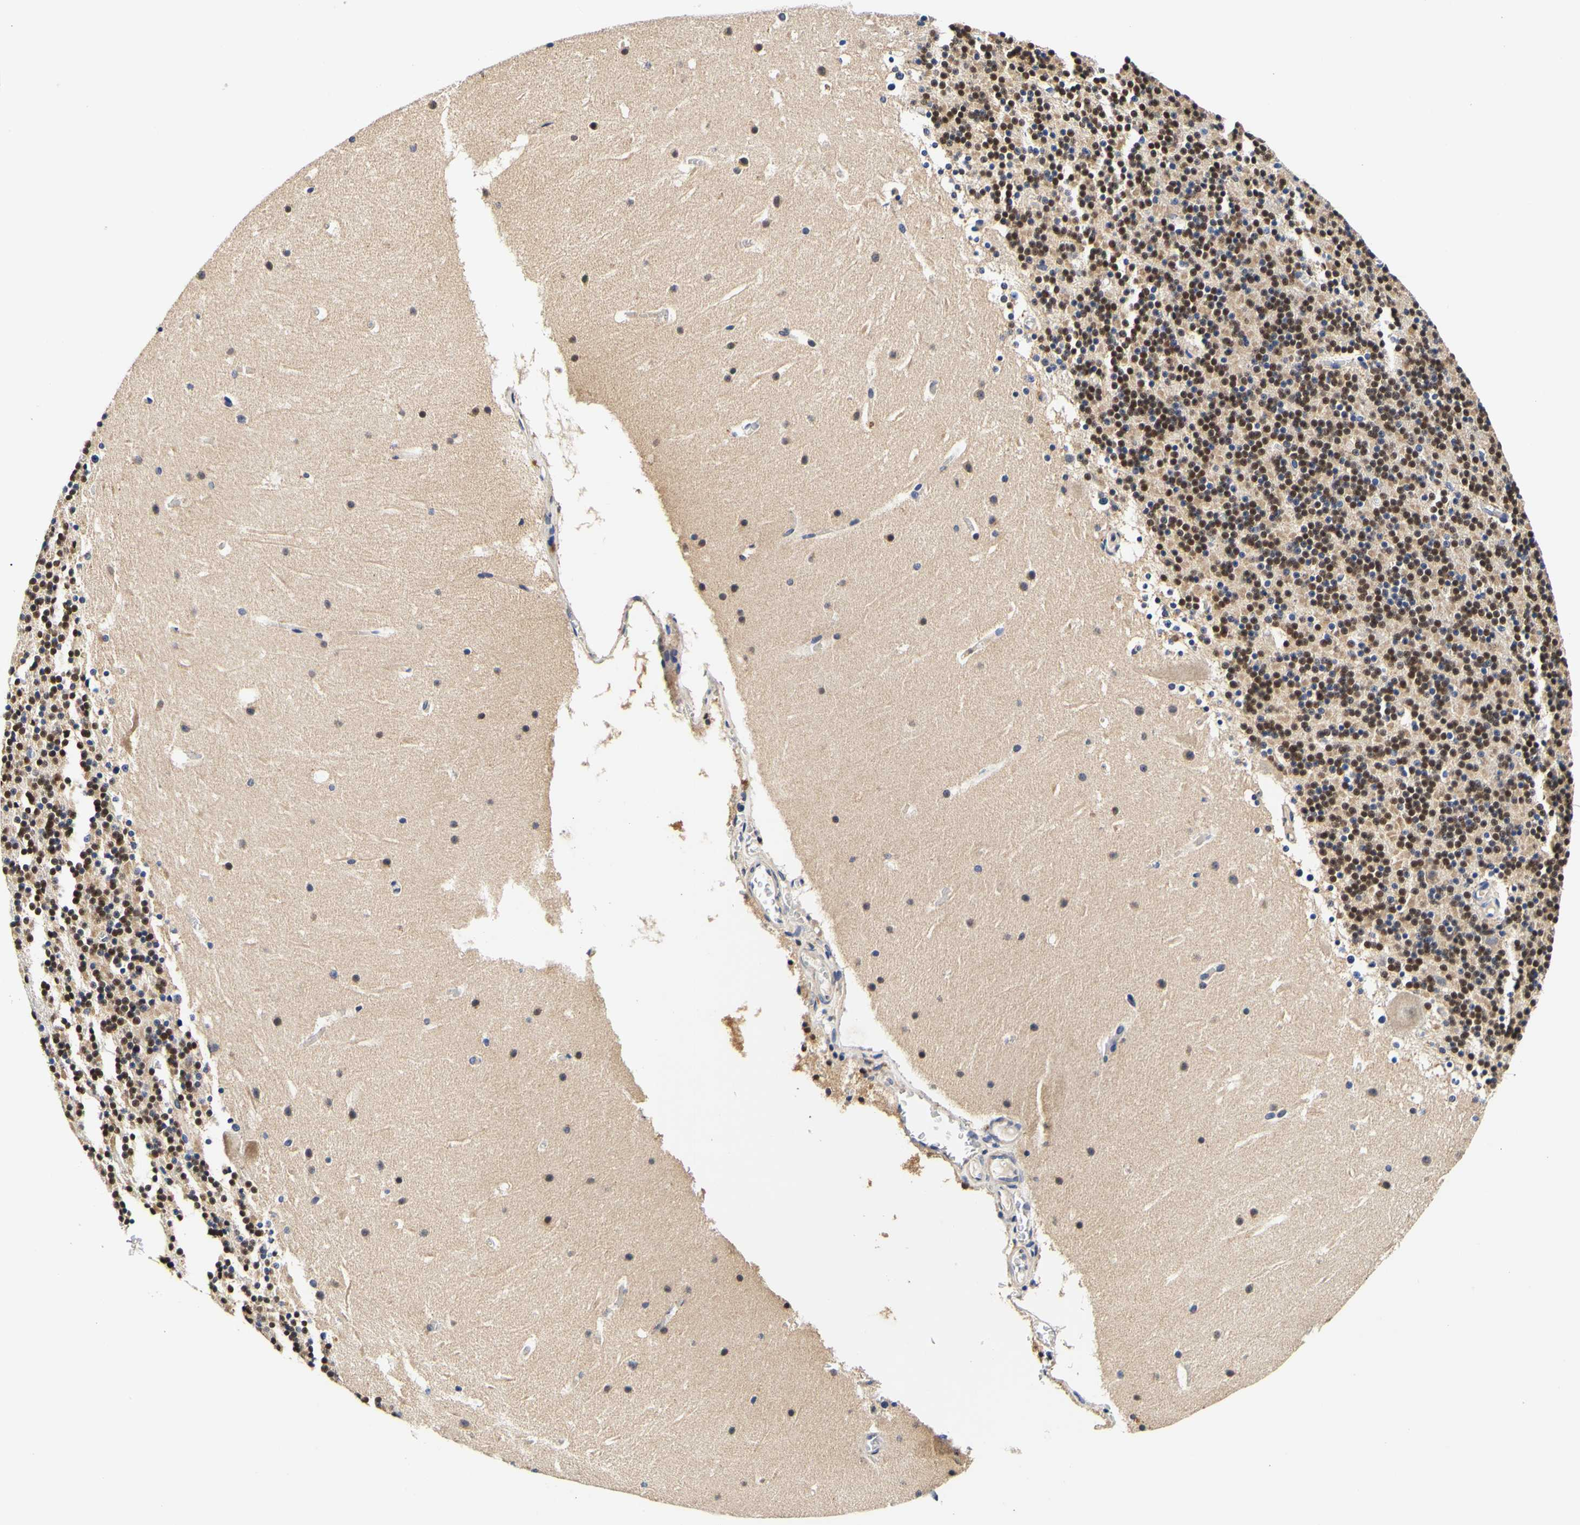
{"staining": {"intensity": "moderate", "quantity": ">75%", "location": "nuclear"}, "tissue": "cerebellum", "cell_type": "Cells in granular layer", "image_type": "normal", "snomed": [{"axis": "morphology", "description": "Normal tissue, NOS"}, {"axis": "topography", "description": "Cerebellum"}], "caption": "The photomicrograph exhibits a brown stain indicating the presence of a protein in the nuclear of cells in granular layer in cerebellum.", "gene": "CAMK4", "patient": {"sex": "male", "age": 45}}